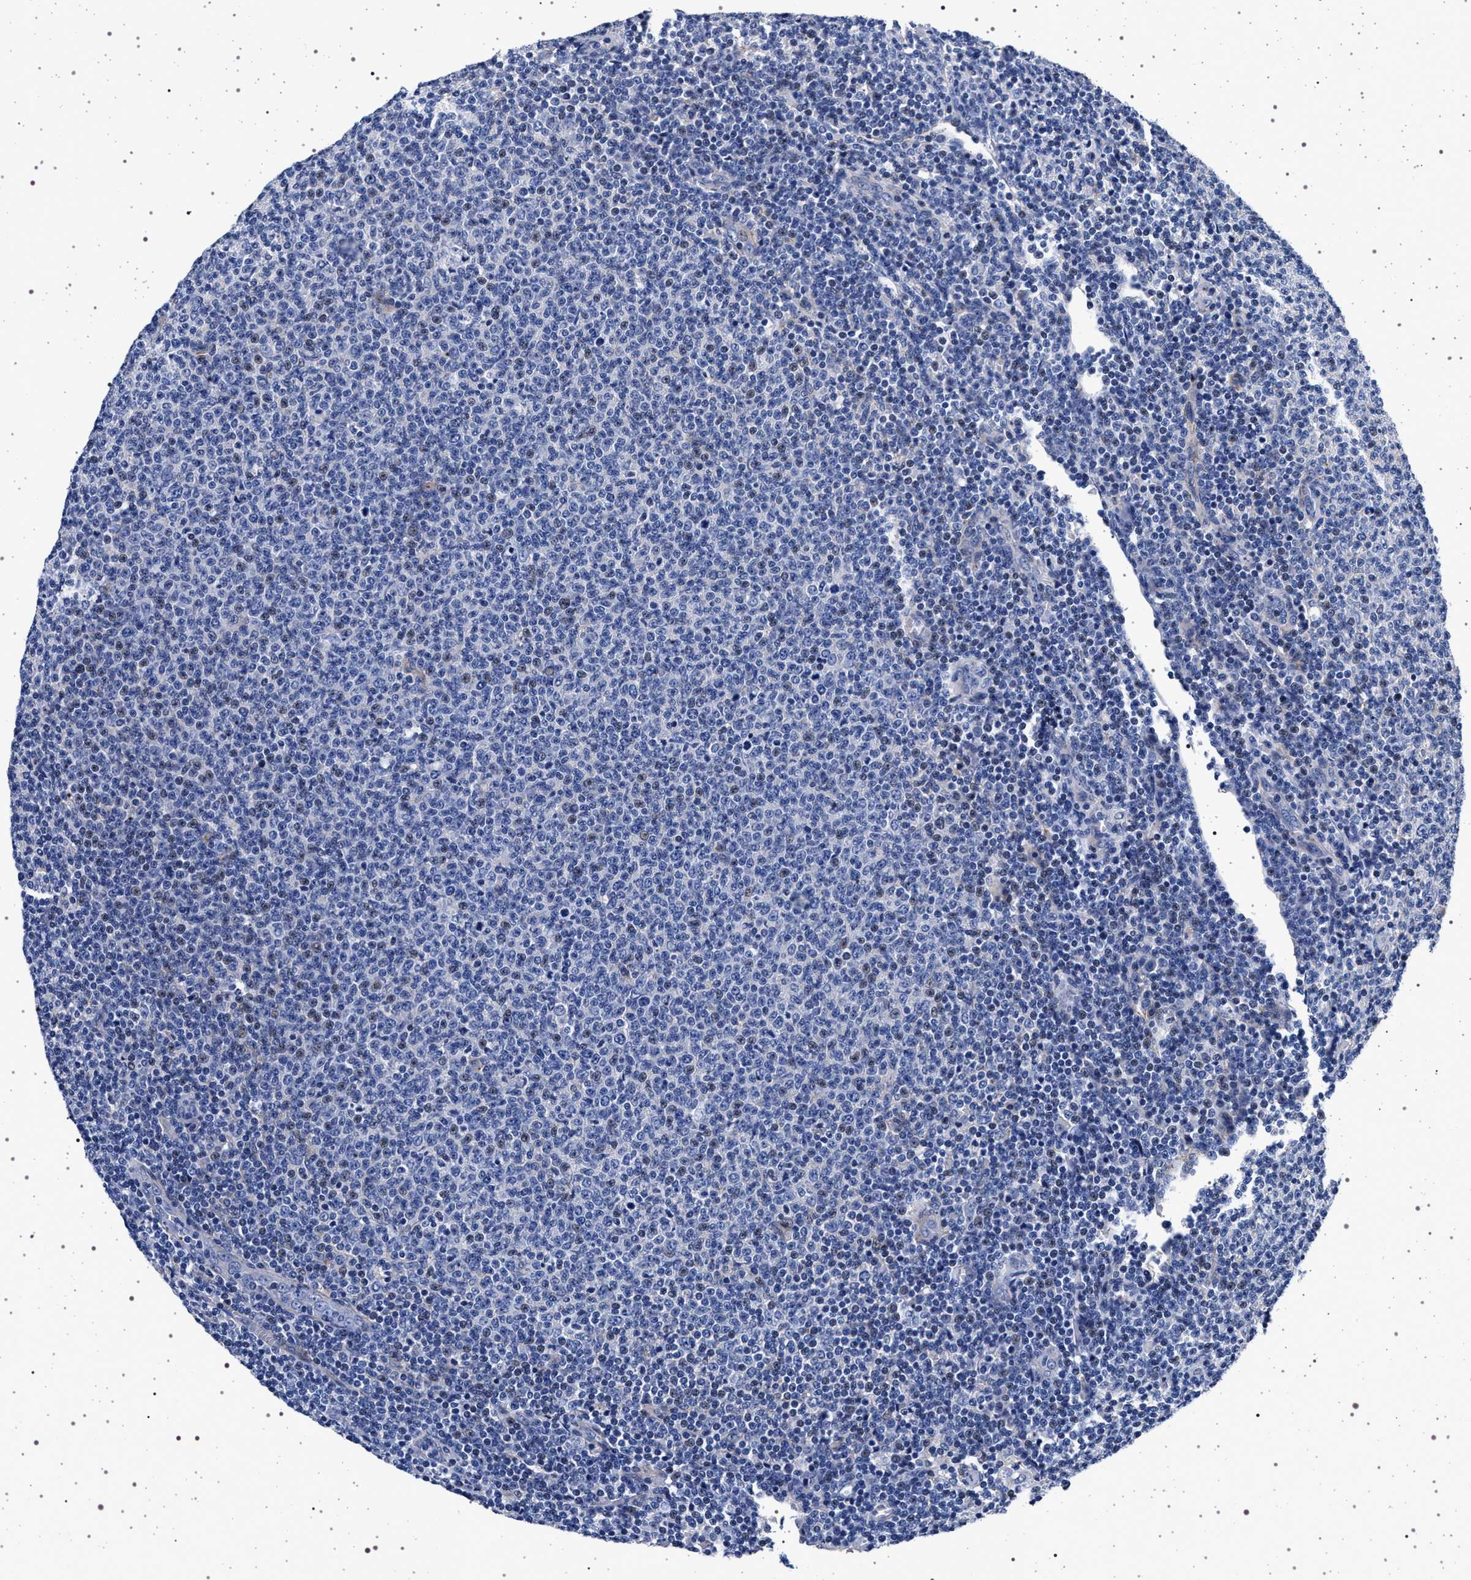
{"staining": {"intensity": "negative", "quantity": "none", "location": "none"}, "tissue": "lymphoma", "cell_type": "Tumor cells", "image_type": "cancer", "snomed": [{"axis": "morphology", "description": "Malignant lymphoma, non-Hodgkin's type, Low grade"}, {"axis": "topography", "description": "Lymph node"}], "caption": "Immunohistochemistry photomicrograph of neoplastic tissue: human low-grade malignant lymphoma, non-Hodgkin's type stained with DAB (3,3'-diaminobenzidine) reveals no significant protein positivity in tumor cells.", "gene": "SLC9A1", "patient": {"sex": "male", "age": 66}}